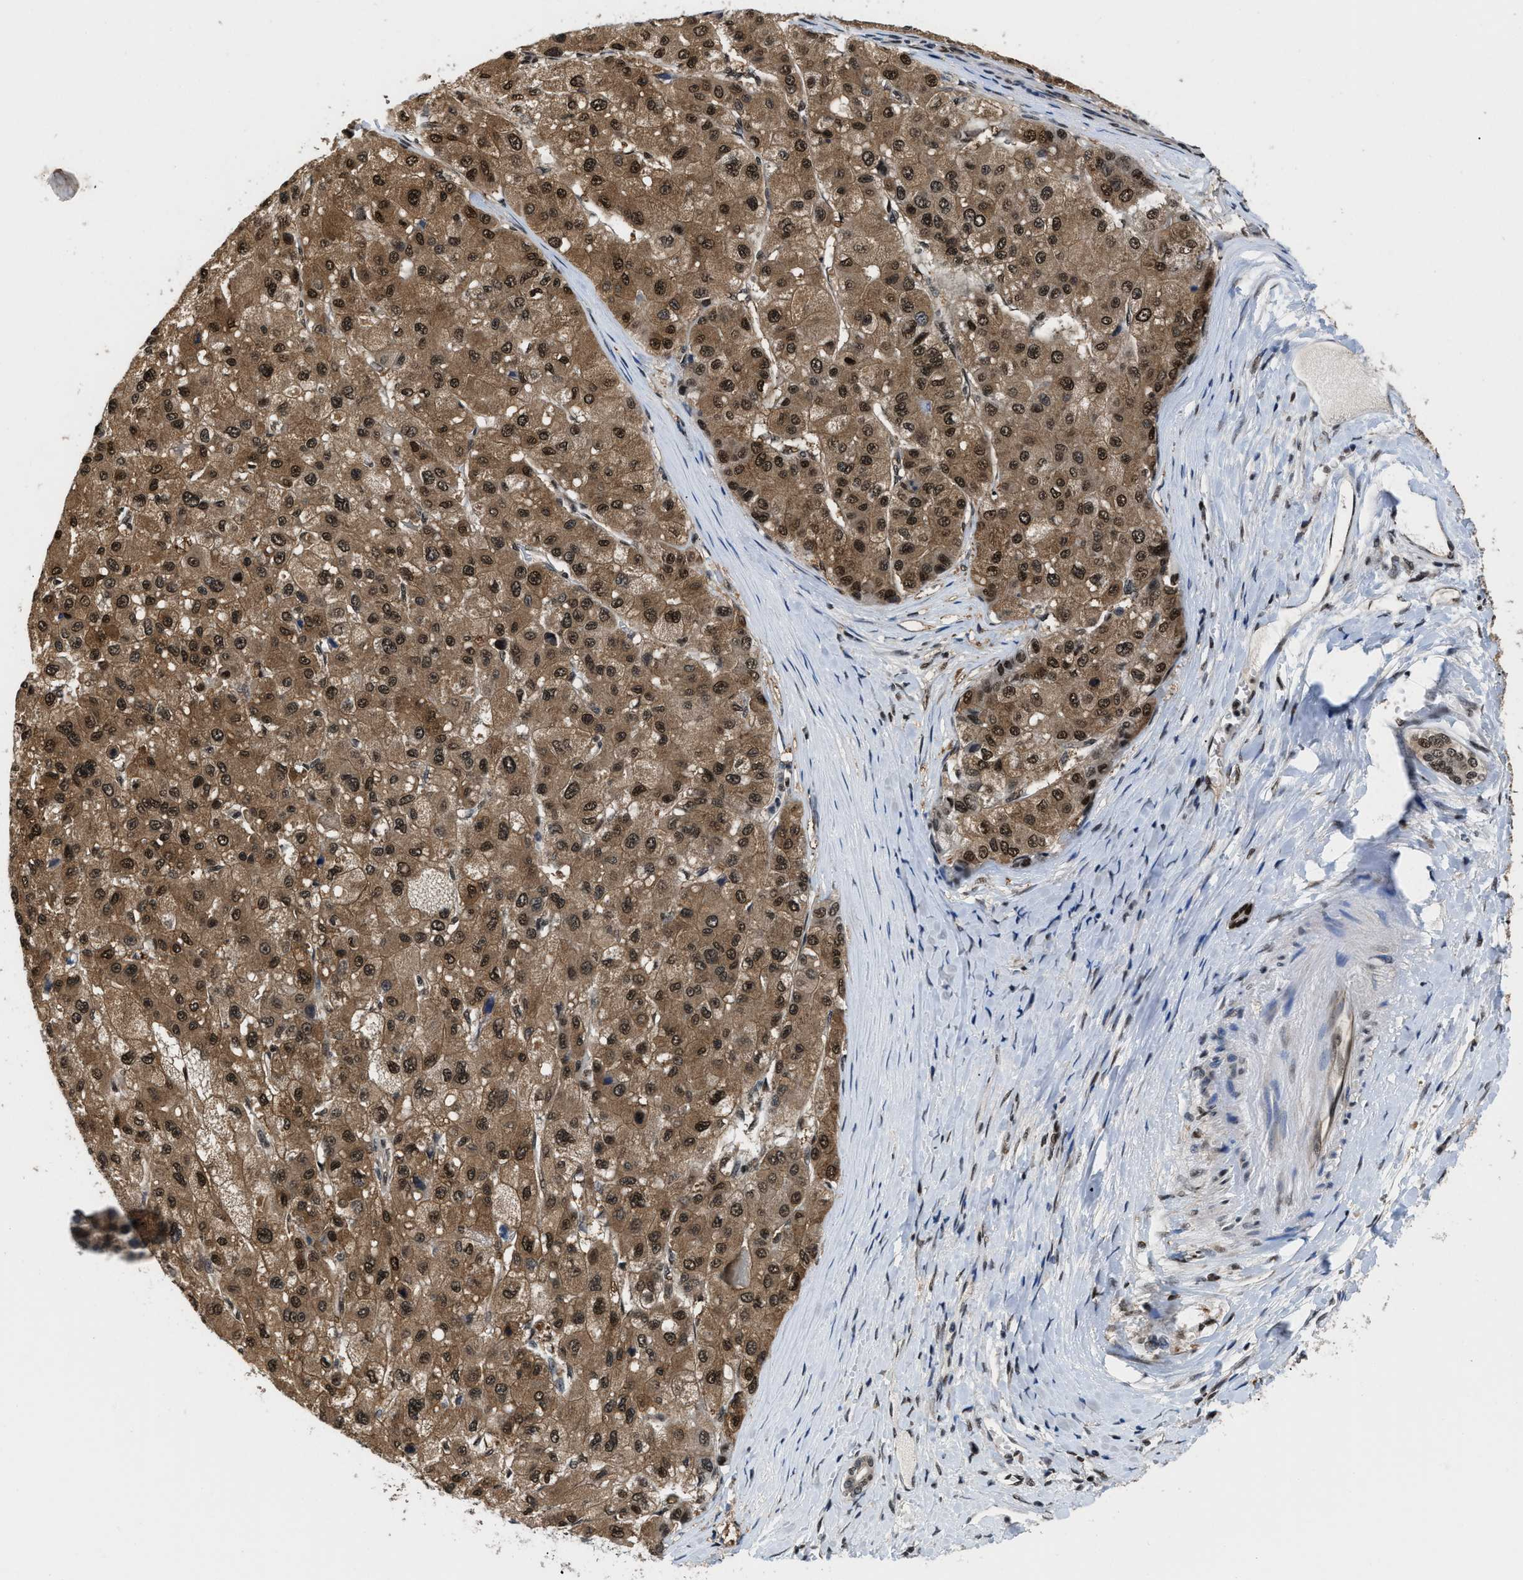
{"staining": {"intensity": "moderate", "quantity": ">75%", "location": "cytoplasmic/membranous,nuclear"}, "tissue": "liver cancer", "cell_type": "Tumor cells", "image_type": "cancer", "snomed": [{"axis": "morphology", "description": "Carcinoma, Hepatocellular, NOS"}, {"axis": "topography", "description": "Liver"}], "caption": "The immunohistochemical stain highlights moderate cytoplasmic/membranous and nuclear staining in tumor cells of liver cancer (hepatocellular carcinoma) tissue. The staining is performed using DAB brown chromogen to label protein expression. The nuclei are counter-stained blue using hematoxylin.", "gene": "SAFB", "patient": {"sex": "male", "age": 80}}